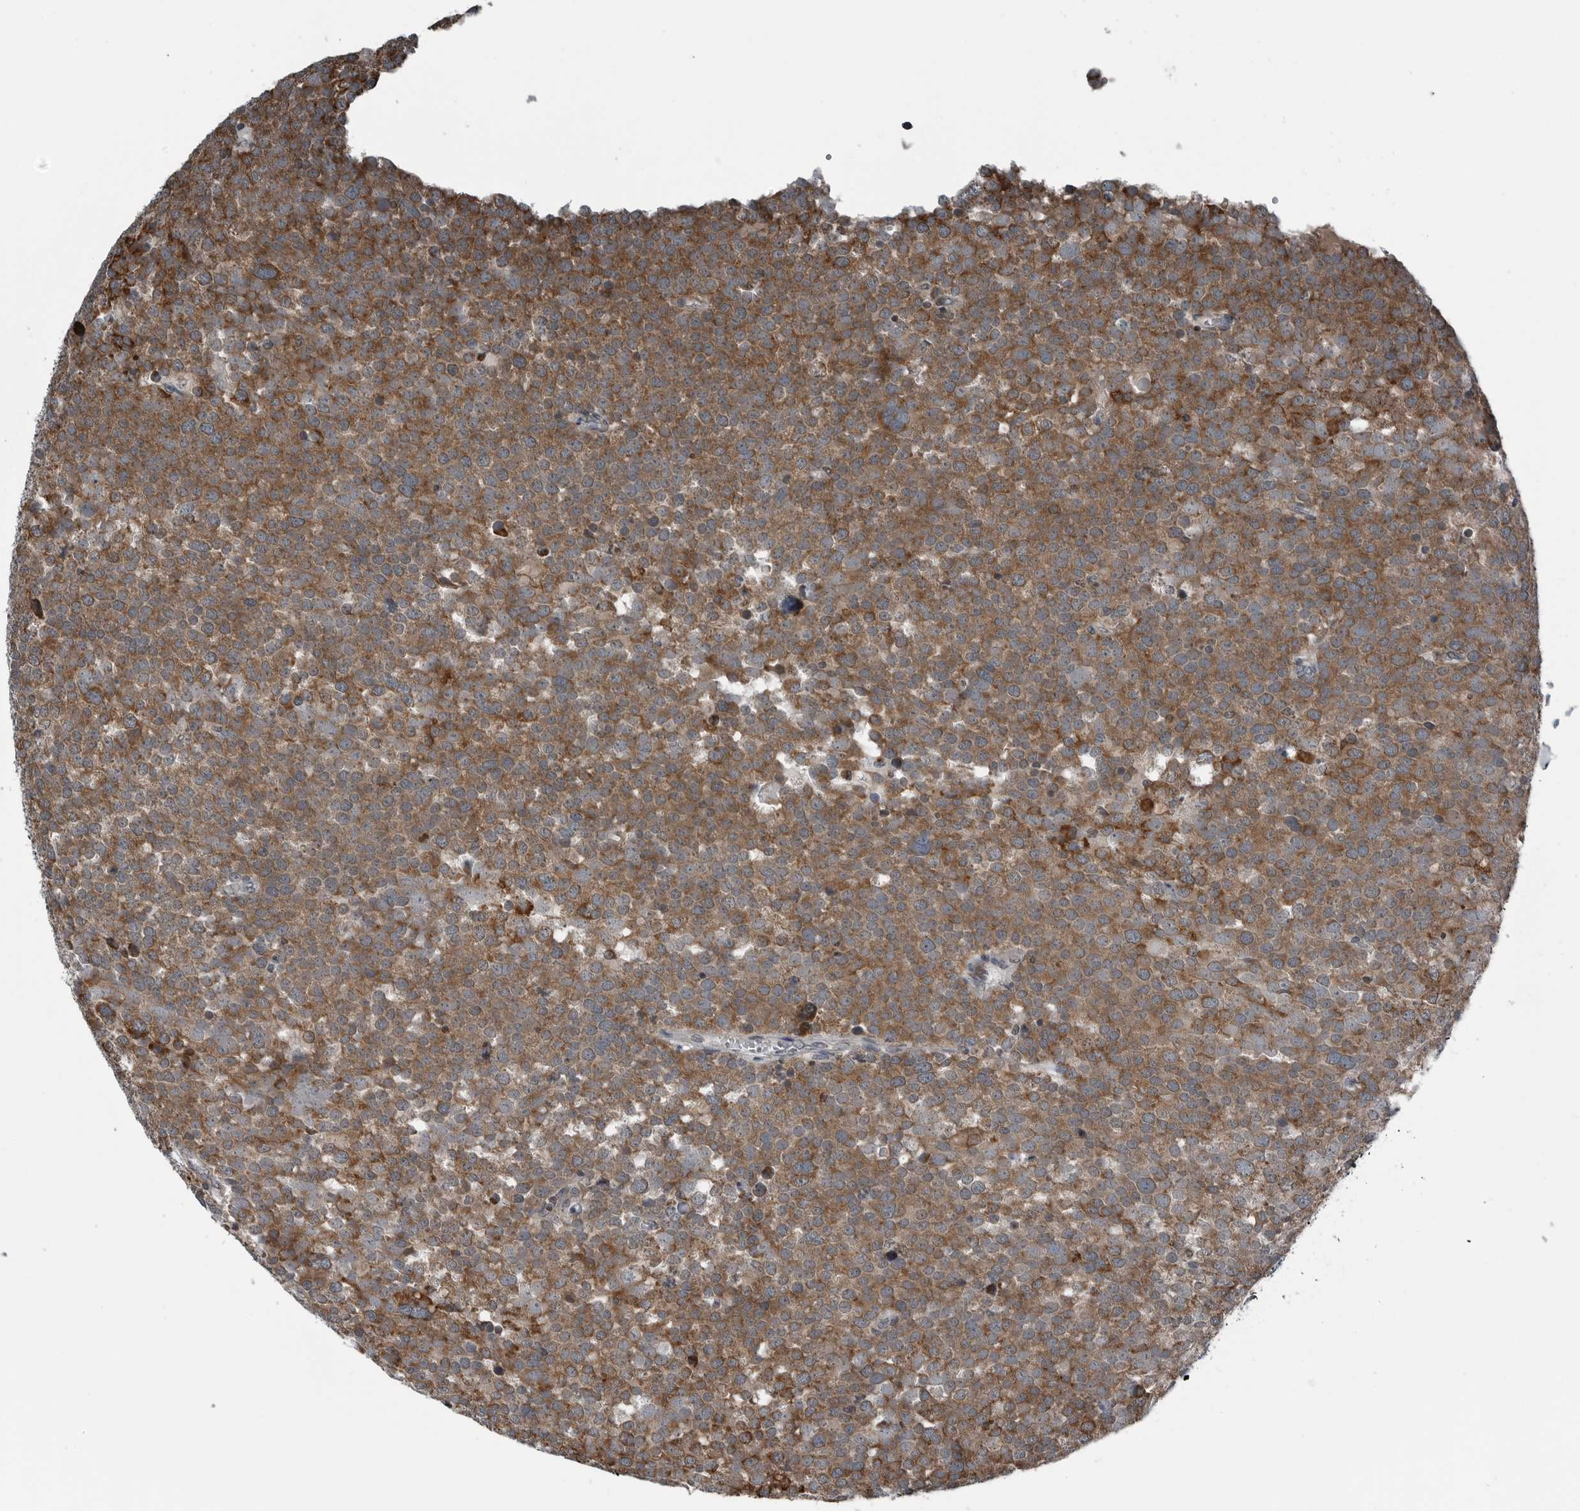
{"staining": {"intensity": "moderate", "quantity": ">75%", "location": "cytoplasmic/membranous"}, "tissue": "testis cancer", "cell_type": "Tumor cells", "image_type": "cancer", "snomed": [{"axis": "morphology", "description": "Seminoma, NOS"}, {"axis": "topography", "description": "Testis"}], "caption": "Moderate cytoplasmic/membranous protein staining is seen in about >75% of tumor cells in testis cancer (seminoma). Immunohistochemistry stains the protein in brown and the nuclei are stained blue.", "gene": "GAK", "patient": {"sex": "male", "age": 71}}